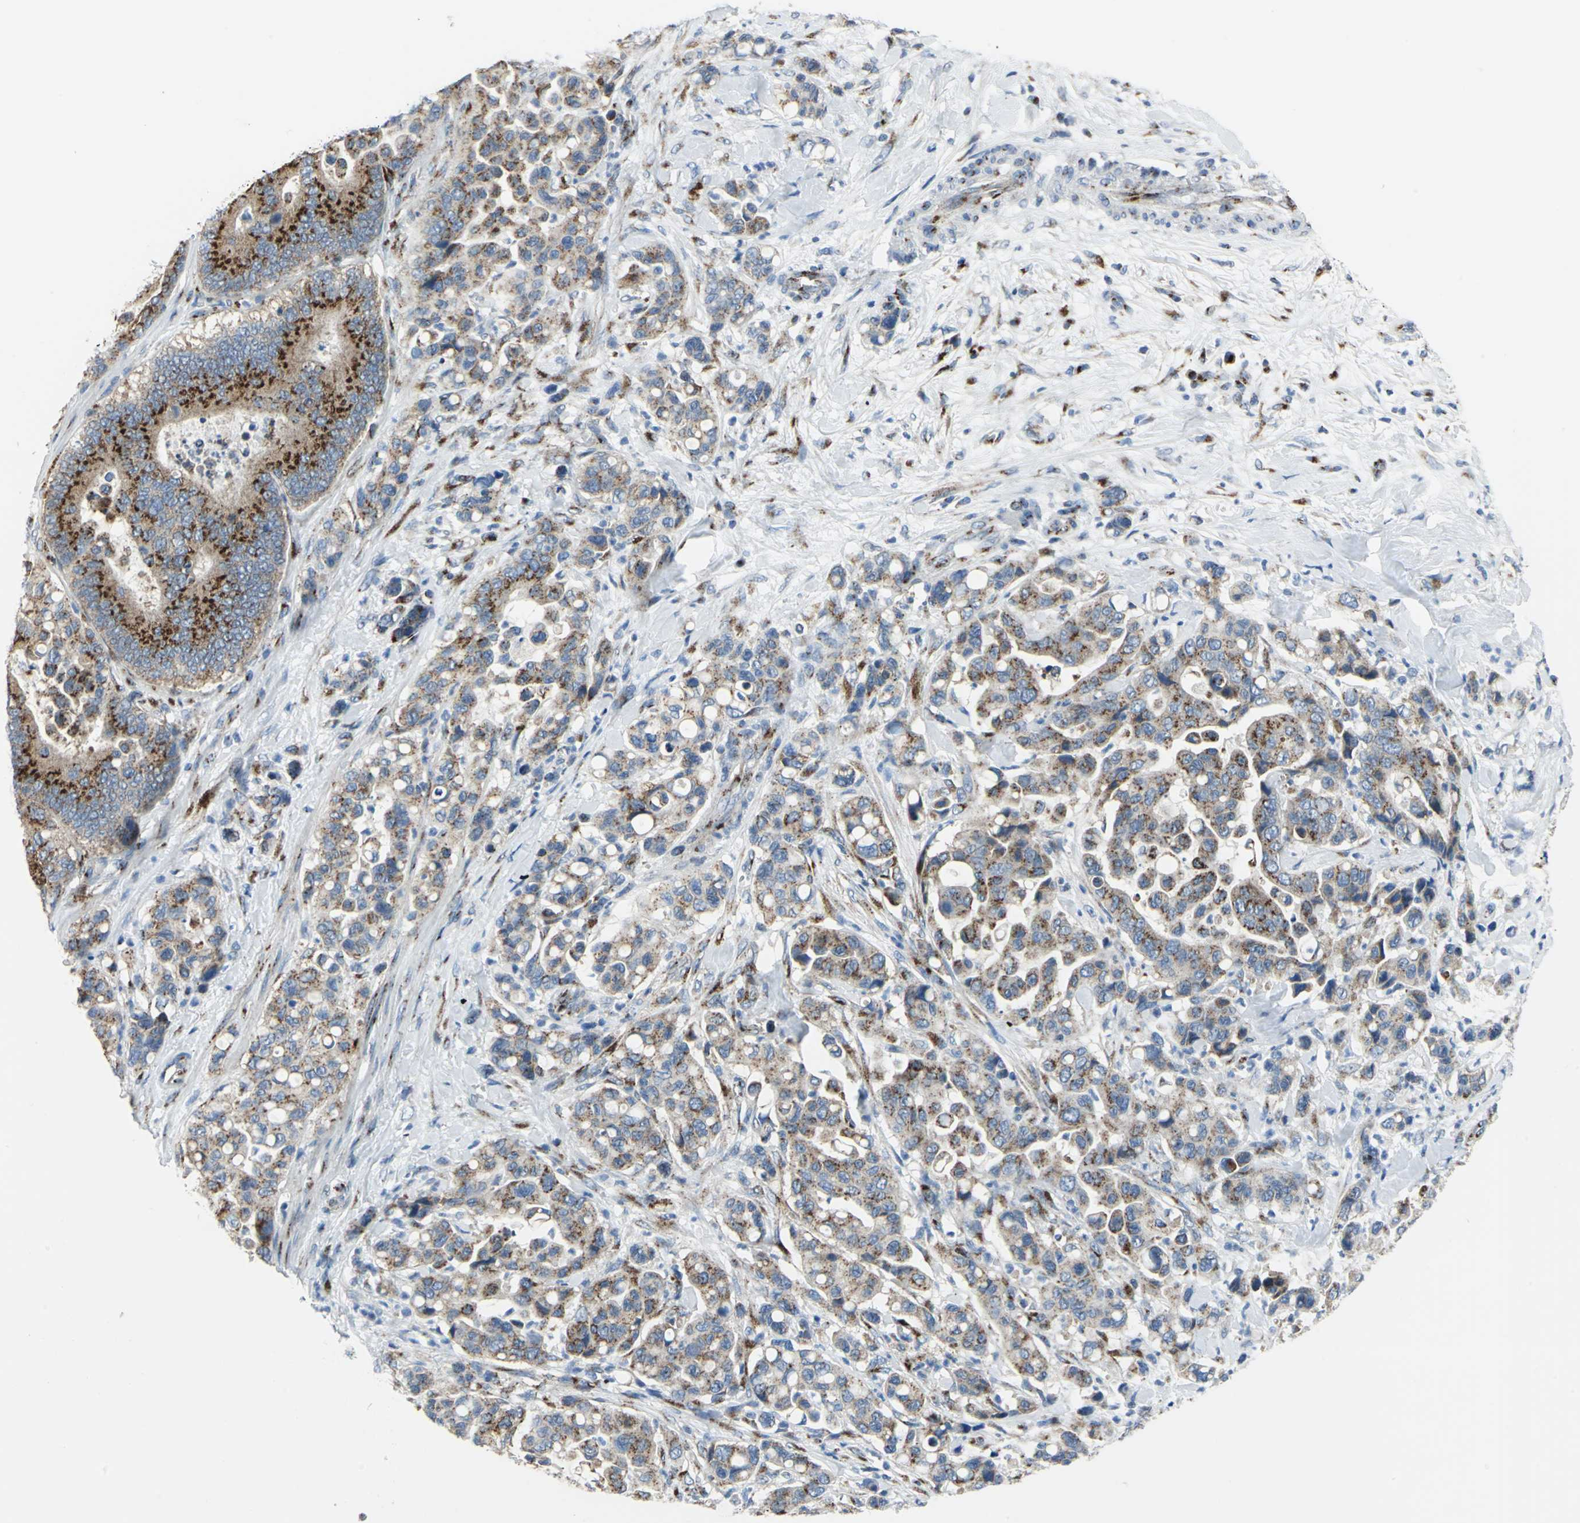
{"staining": {"intensity": "strong", "quantity": ">75%", "location": "cytoplasmic/membranous"}, "tissue": "colorectal cancer", "cell_type": "Tumor cells", "image_type": "cancer", "snomed": [{"axis": "morphology", "description": "Normal tissue, NOS"}, {"axis": "morphology", "description": "Adenocarcinoma, NOS"}, {"axis": "topography", "description": "Colon"}], "caption": "About >75% of tumor cells in colorectal cancer display strong cytoplasmic/membranous protein staining as visualized by brown immunohistochemical staining.", "gene": "GPR3", "patient": {"sex": "male", "age": 82}}